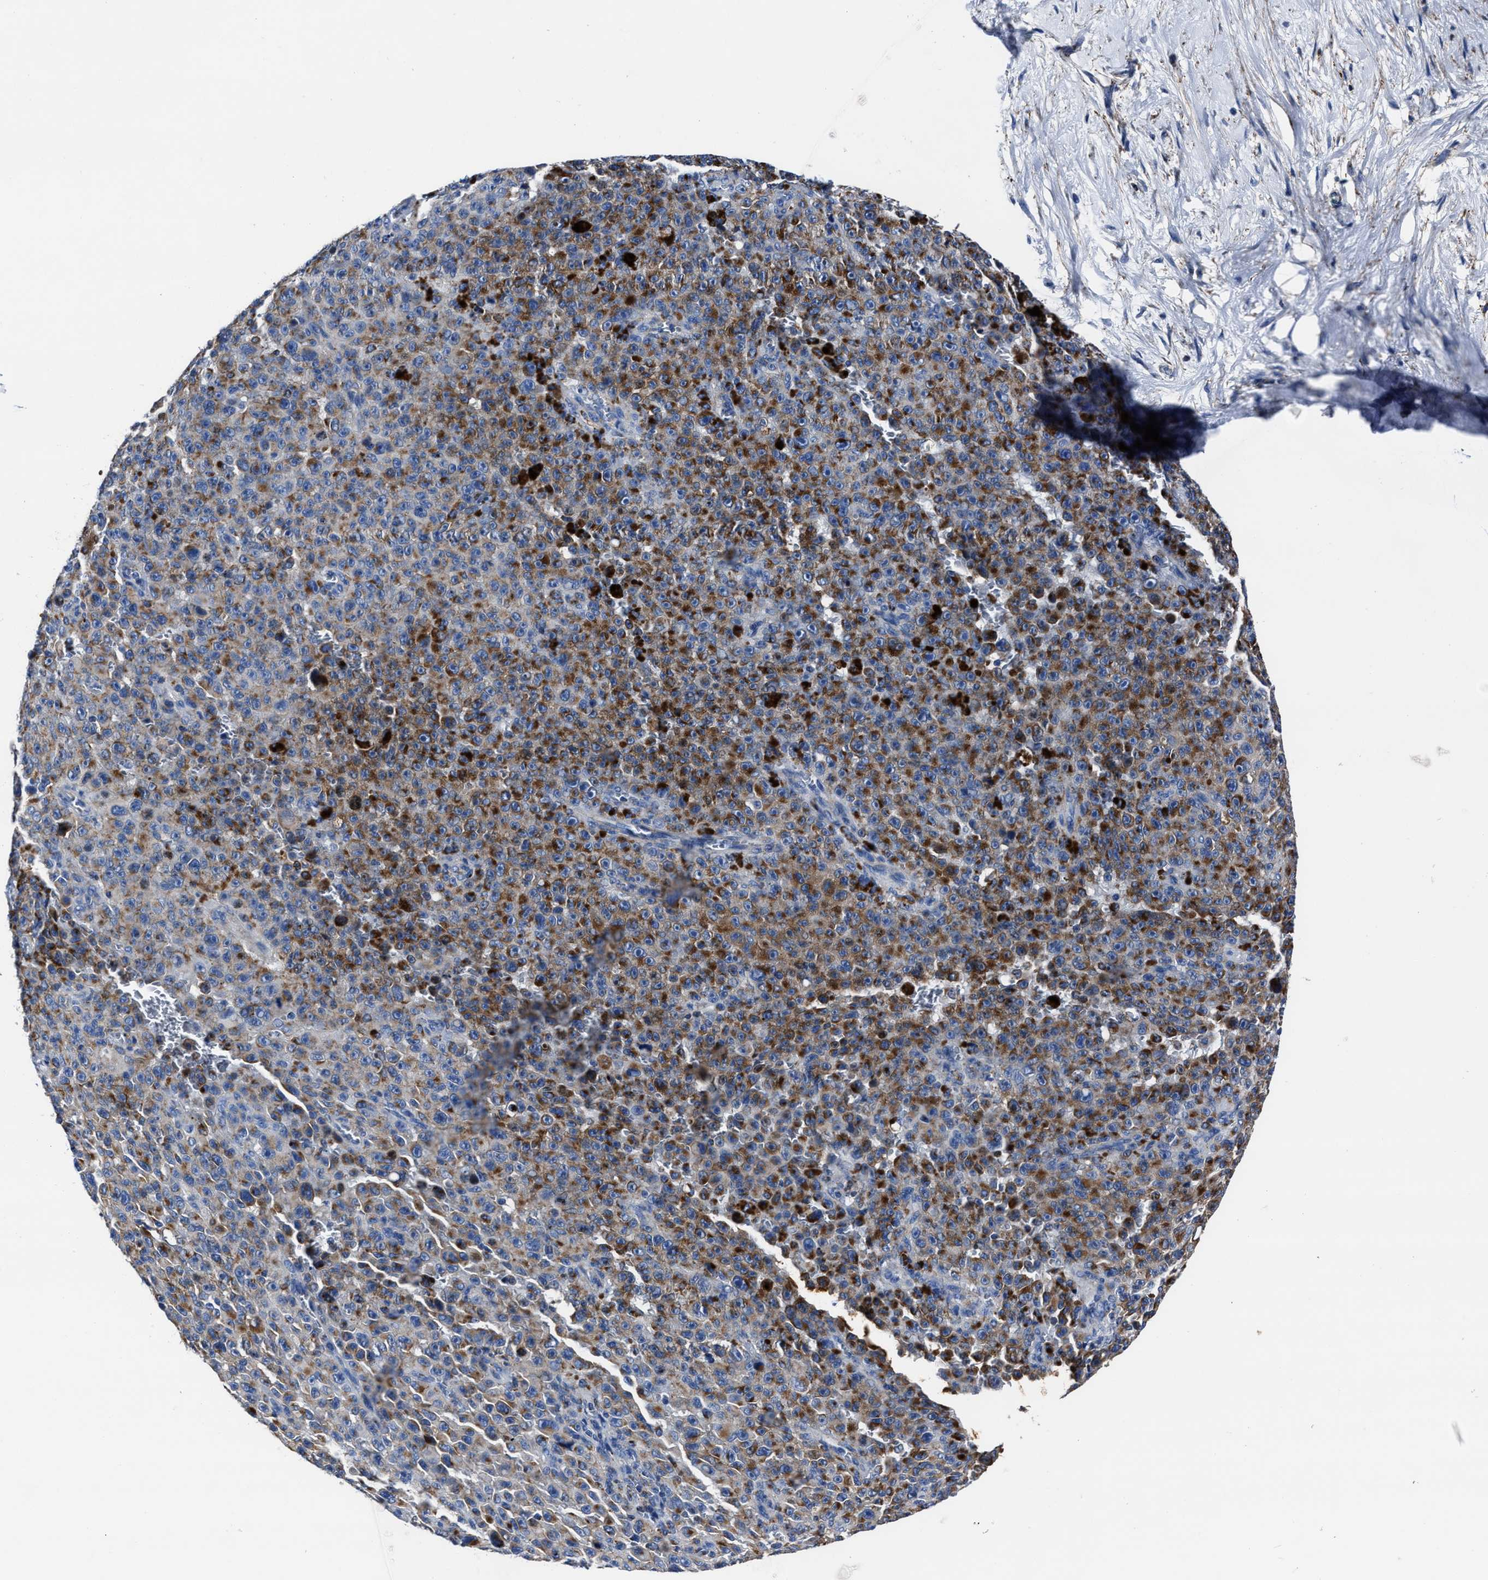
{"staining": {"intensity": "moderate", "quantity": "25%-75%", "location": "cytoplasmic/membranous"}, "tissue": "melanoma", "cell_type": "Tumor cells", "image_type": "cancer", "snomed": [{"axis": "morphology", "description": "Malignant melanoma, NOS"}, {"axis": "topography", "description": "Skin"}], "caption": "Immunohistochemistry (DAB (3,3'-diaminobenzidine)) staining of malignant melanoma shows moderate cytoplasmic/membranous protein positivity in about 25%-75% of tumor cells.", "gene": "LAMTOR4", "patient": {"sex": "female", "age": 82}}